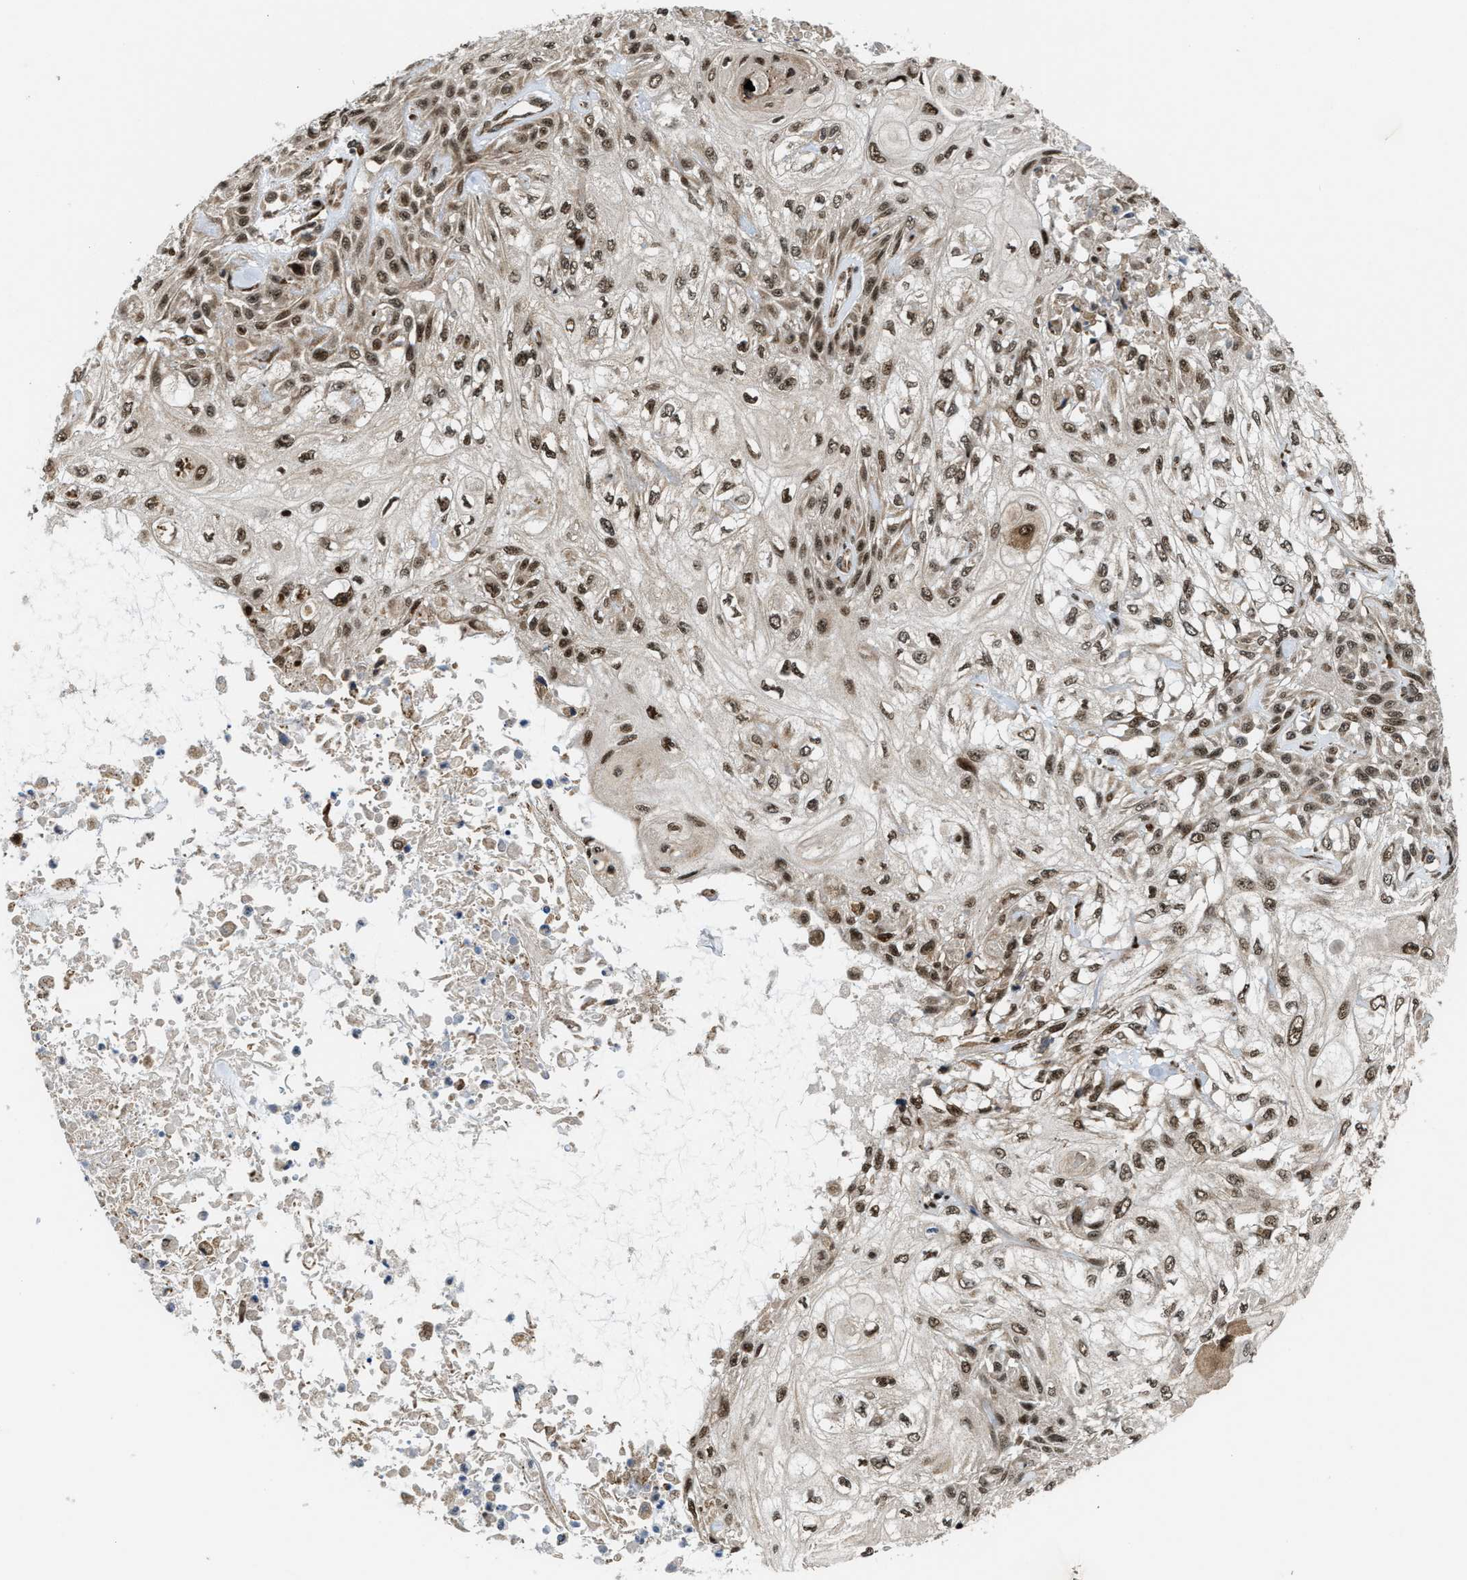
{"staining": {"intensity": "moderate", "quantity": ">75%", "location": "cytoplasmic/membranous,nuclear"}, "tissue": "skin cancer", "cell_type": "Tumor cells", "image_type": "cancer", "snomed": [{"axis": "morphology", "description": "Squamous cell carcinoma, NOS"}, {"axis": "morphology", "description": "Squamous cell carcinoma, metastatic, NOS"}, {"axis": "topography", "description": "Skin"}, {"axis": "topography", "description": "Lymph node"}], "caption": "The image demonstrates staining of skin cancer, revealing moderate cytoplasmic/membranous and nuclear protein staining (brown color) within tumor cells.", "gene": "ZNF250", "patient": {"sex": "male", "age": 75}}